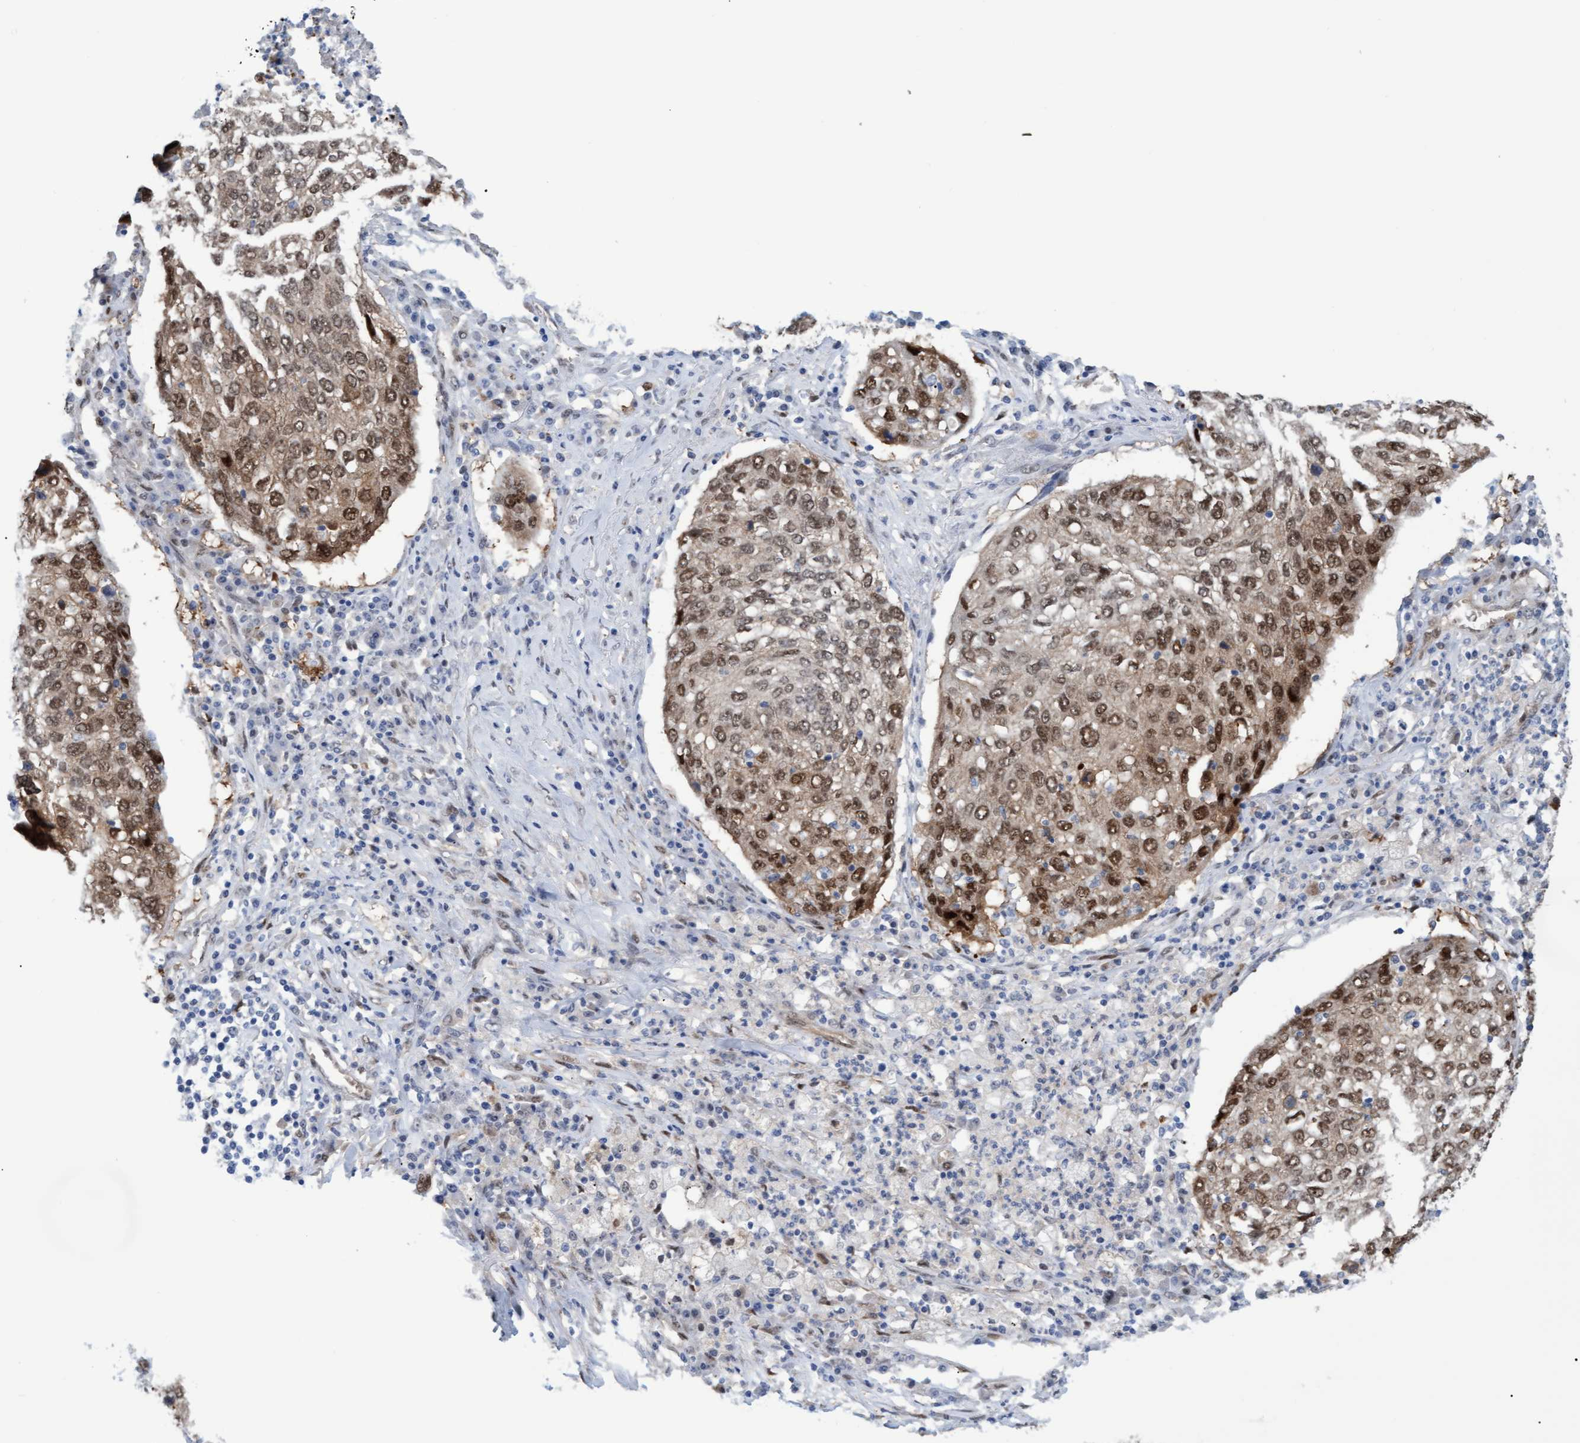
{"staining": {"intensity": "moderate", "quantity": ">75%", "location": "cytoplasmic/membranous,nuclear"}, "tissue": "lung cancer", "cell_type": "Tumor cells", "image_type": "cancer", "snomed": [{"axis": "morphology", "description": "Squamous cell carcinoma, NOS"}, {"axis": "topography", "description": "Lung"}], "caption": "Immunohistochemistry (IHC) histopathology image of human lung cancer stained for a protein (brown), which displays medium levels of moderate cytoplasmic/membranous and nuclear staining in approximately >75% of tumor cells.", "gene": "PINX1", "patient": {"sex": "female", "age": 63}}